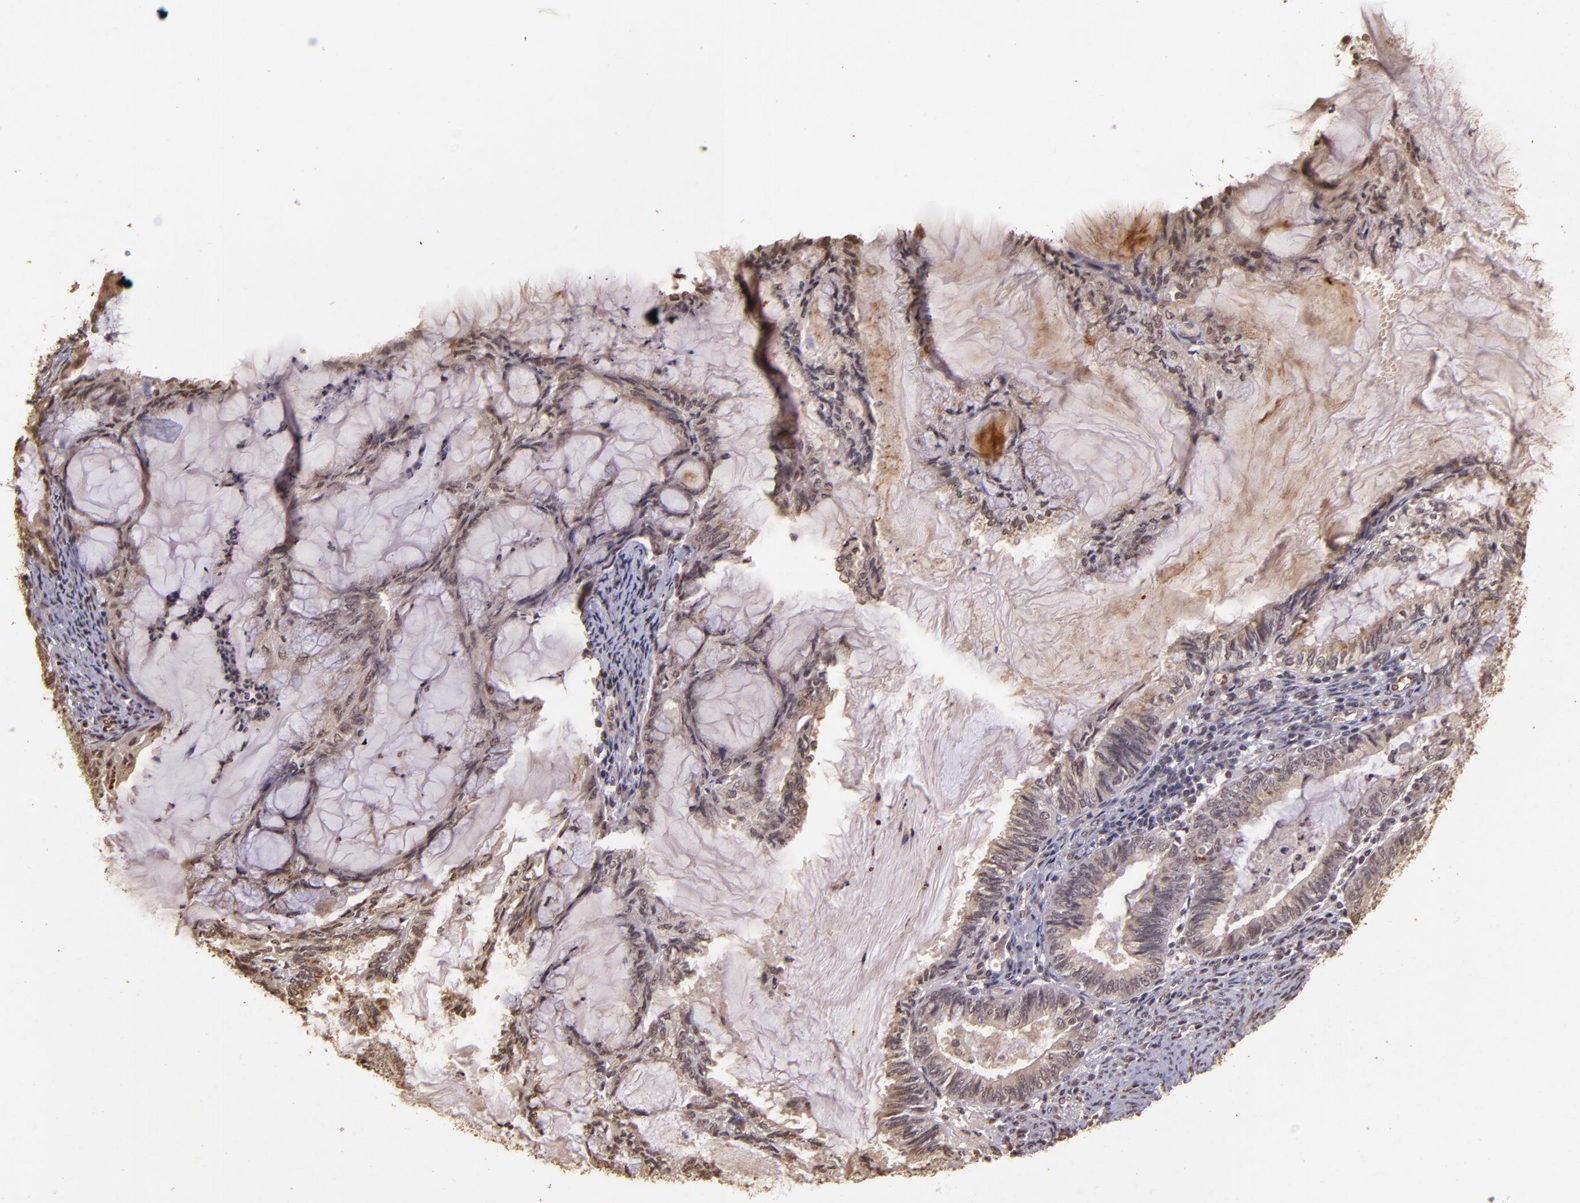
{"staining": {"intensity": "weak", "quantity": ">75%", "location": "cytoplasmic/membranous,nuclear"}, "tissue": "endometrial cancer", "cell_type": "Tumor cells", "image_type": "cancer", "snomed": [{"axis": "morphology", "description": "Adenocarcinoma, NOS"}, {"axis": "topography", "description": "Endometrium"}], "caption": "Protein expression analysis of human endometrial cancer reveals weak cytoplasmic/membranous and nuclear staining in approximately >75% of tumor cells. (IHC, brightfield microscopy, high magnification).", "gene": "CUL1", "patient": {"sex": "female", "age": 86}}